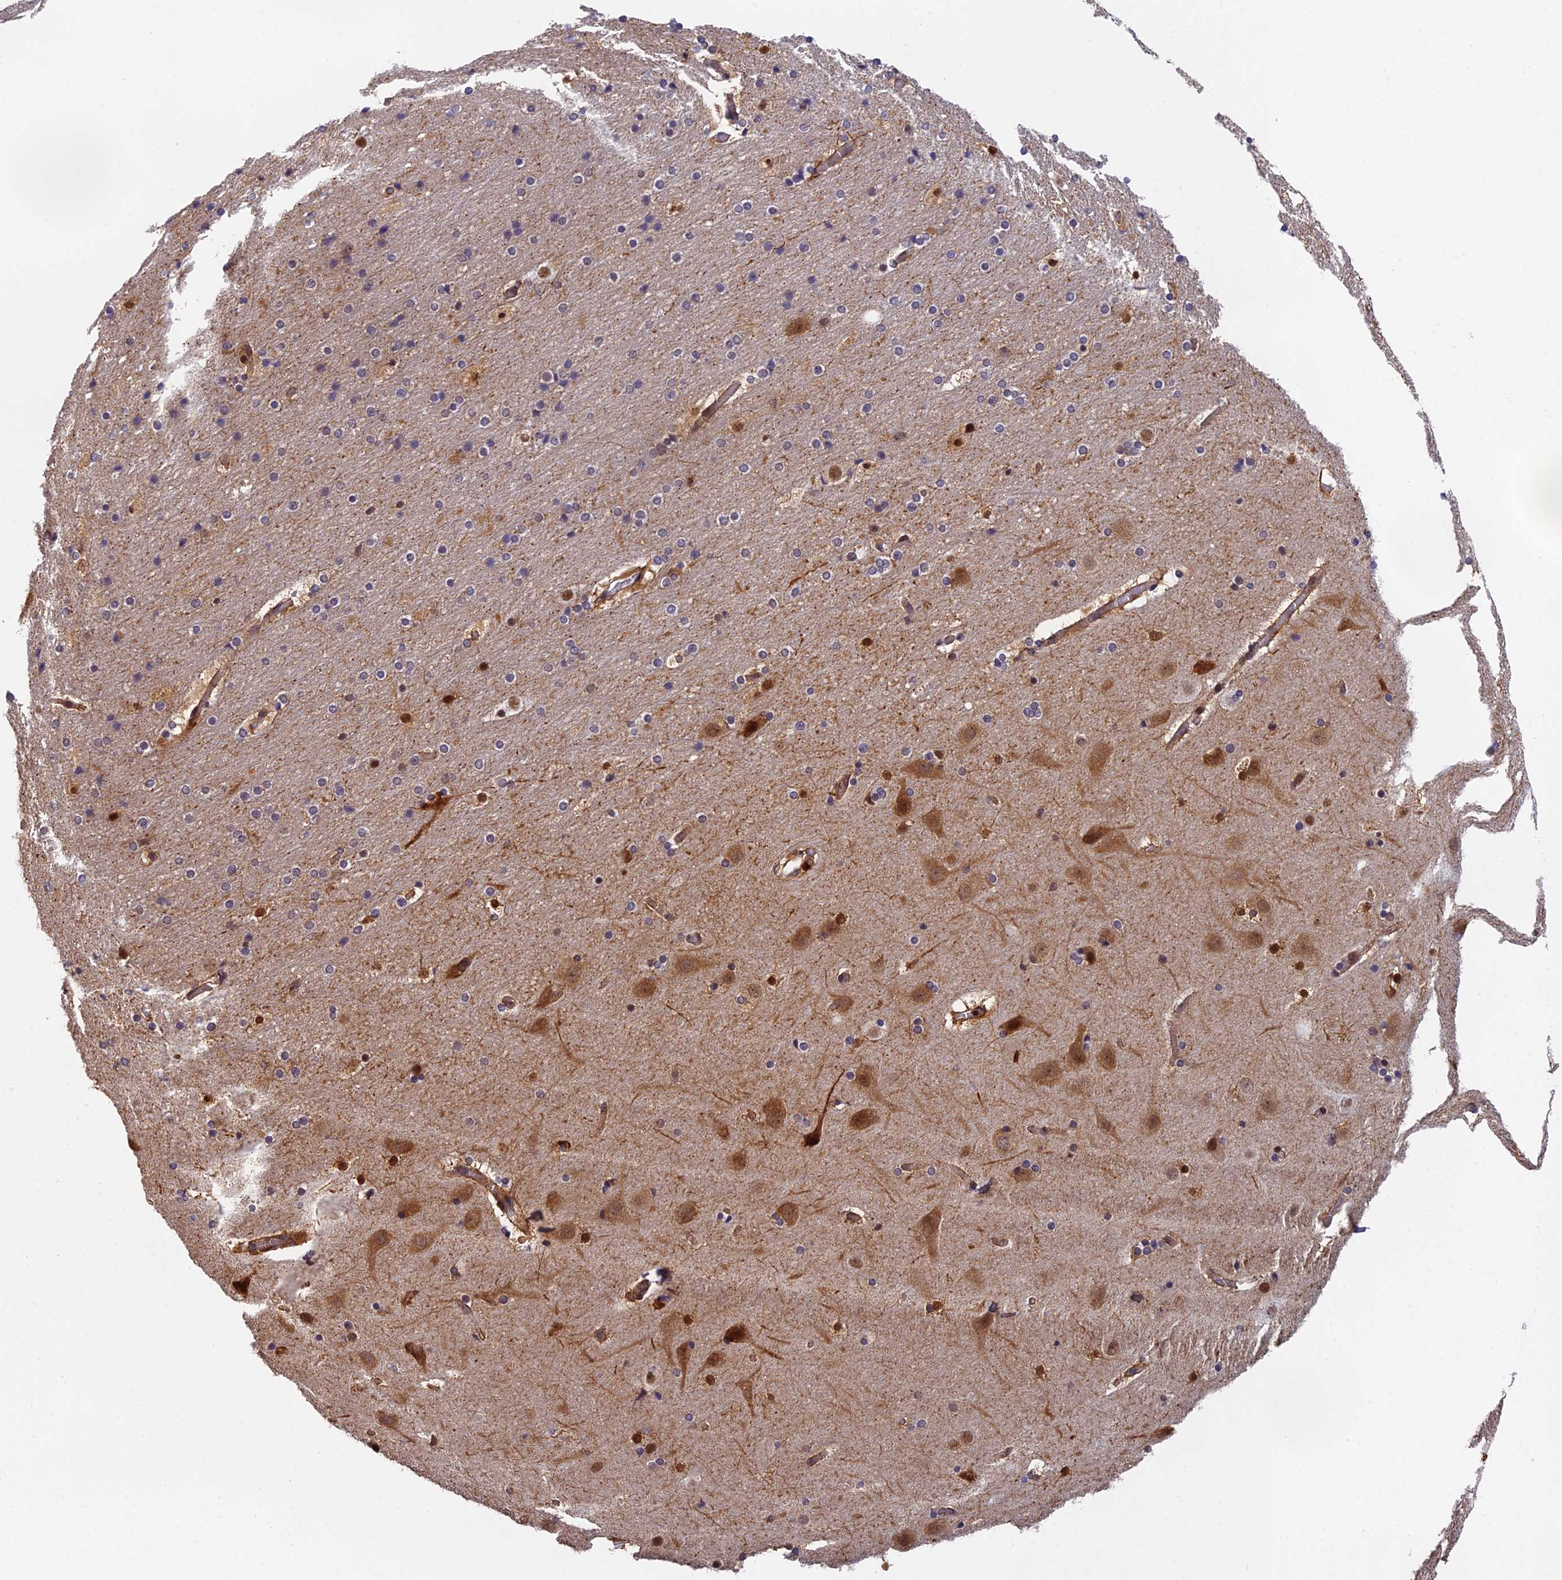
{"staining": {"intensity": "moderate", "quantity": ">75%", "location": "cytoplasmic/membranous"}, "tissue": "cerebral cortex", "cell_type": "Endothelial cells", "image_type": "normal", "snomed": [{"axis": "morphology", "description": "Normal tissue, NOS"}, {"axis": "topography", "description": "Cerebral cortex"}], "caption": "Protein staining exhibits moderate cytoplasmic/membranous positivity in about >75% of endothelial cells in unremarkable cerebral cortex. The protein of interest is stained brown, and the nuclei are stained in blue (DAB IHC with brightfield microscopy, high magnification).", "gene": "OSBPL1A", "patient": {"sex": "male", "age": 57}}